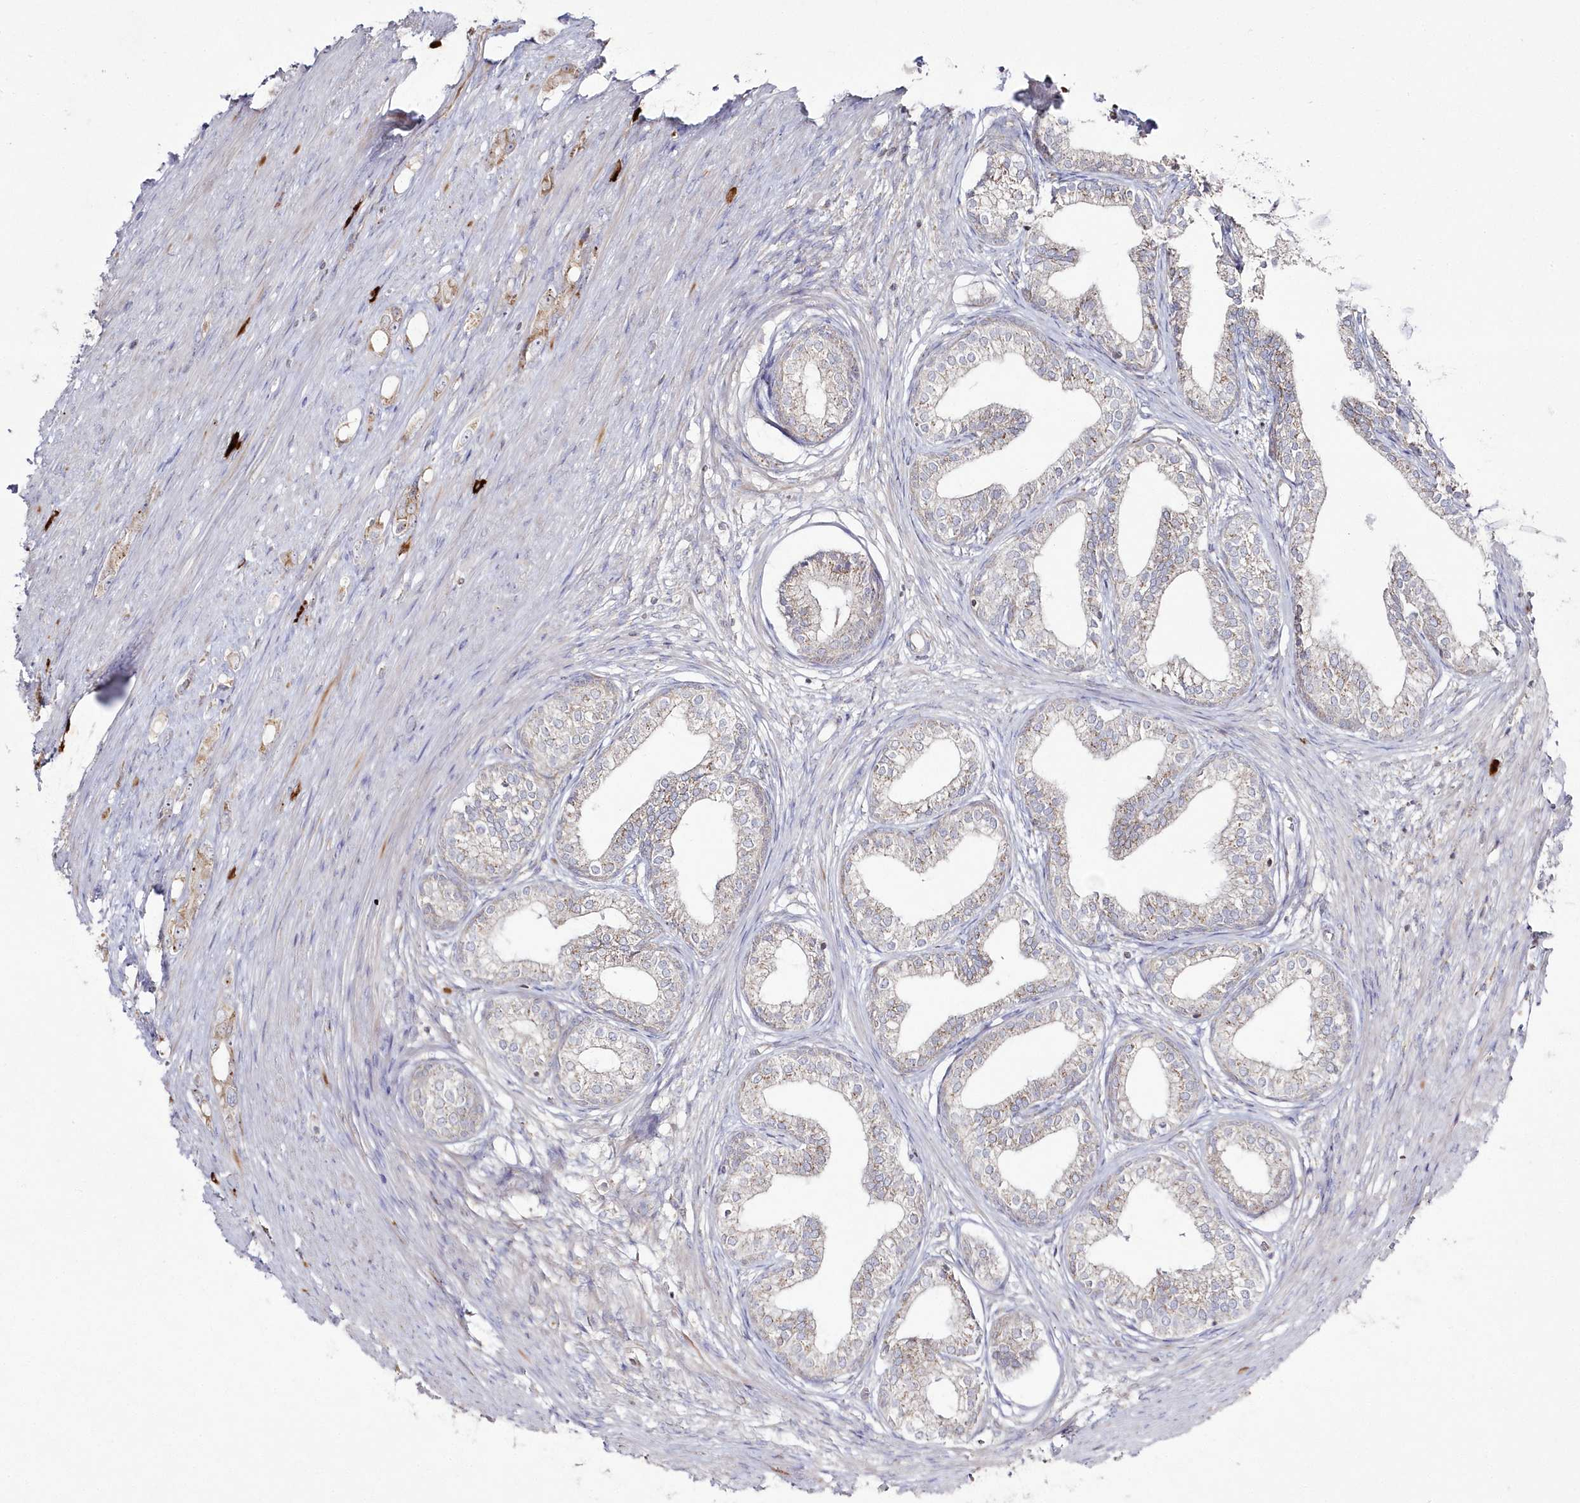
{"staining": {"intensity": "moderate", "quantity": "25%-75%", "location": "cytoplasmic/membranous"}, "tissue": "prostate cancer", "cell_type": "Tumor cells", "image_type": "cancer", "snomed": [{"axis": "morphology", "description": "Adenocarcinoma, High grade"}, {"axis": "topography", "description": "Prostate"}], "caption": "An immunohistochemistry photomicrograph of neoplastic tissue is shown. Protein staining in brown shows moderate cytoplasmic/membranous positivity in high-grade adenocarcinoma (prostate) within tumor cells.", "gene": "ARSB", "patient": {"sex": "male", "age": 63}}